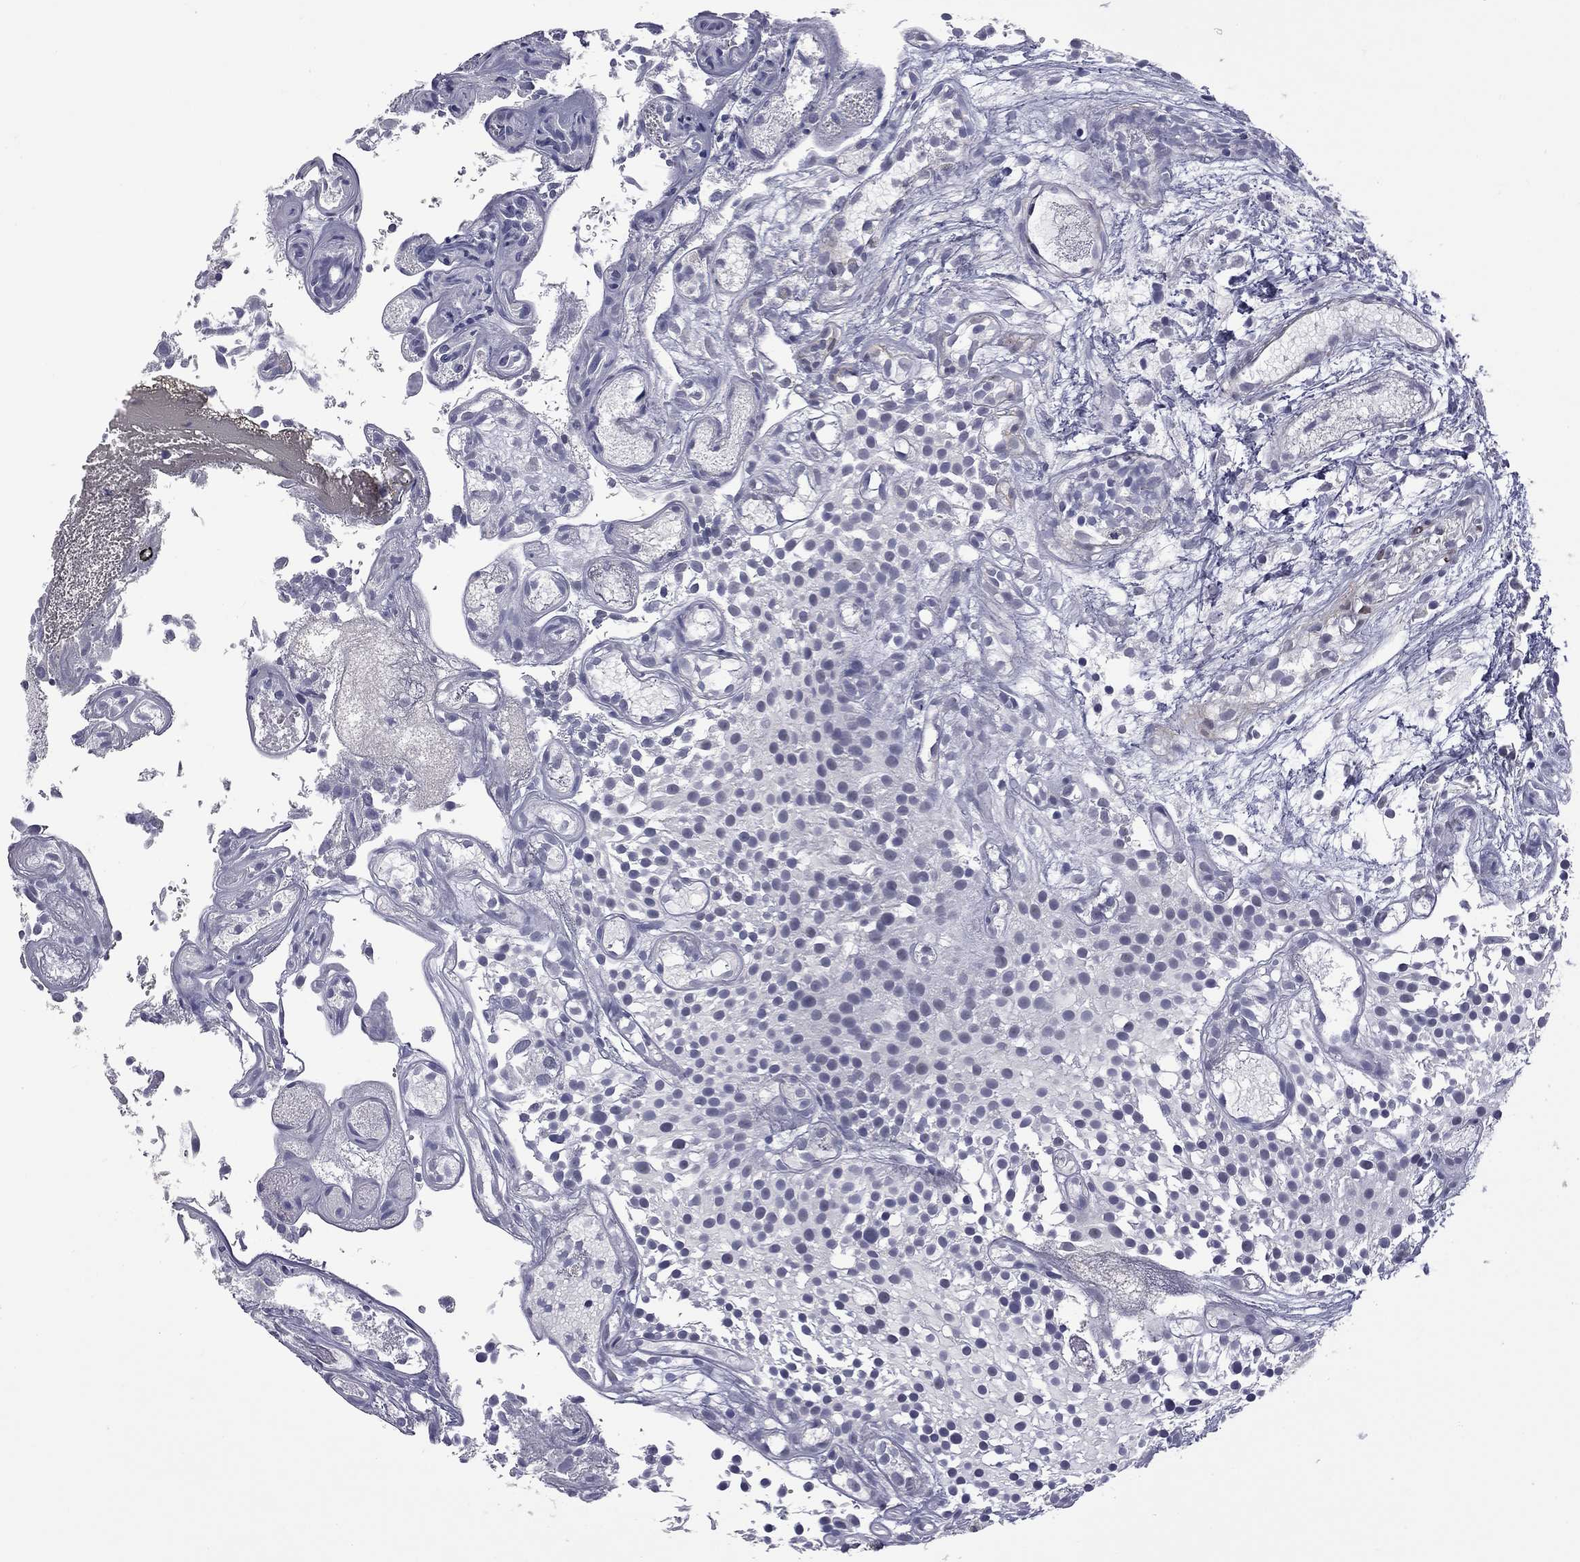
{"staining": {"intensity": "negative", "quantity": "none", "location": "none"}, "tissue": "urothelial cancer", "cell_type": "Tumor cells", "image_type": "cancer", "snomed": [{"axis": "morphology", "description": "Urothelial carcinoma, Low grade"}, {"axis": "topography", "description": "Urinary bladder"}], "caption": "Photomicrograph shows no significant protein staining in tumor cells of urothelial cancer.", "gene": "GSG1L", "patient": {"sex": "male", "age": 79}}